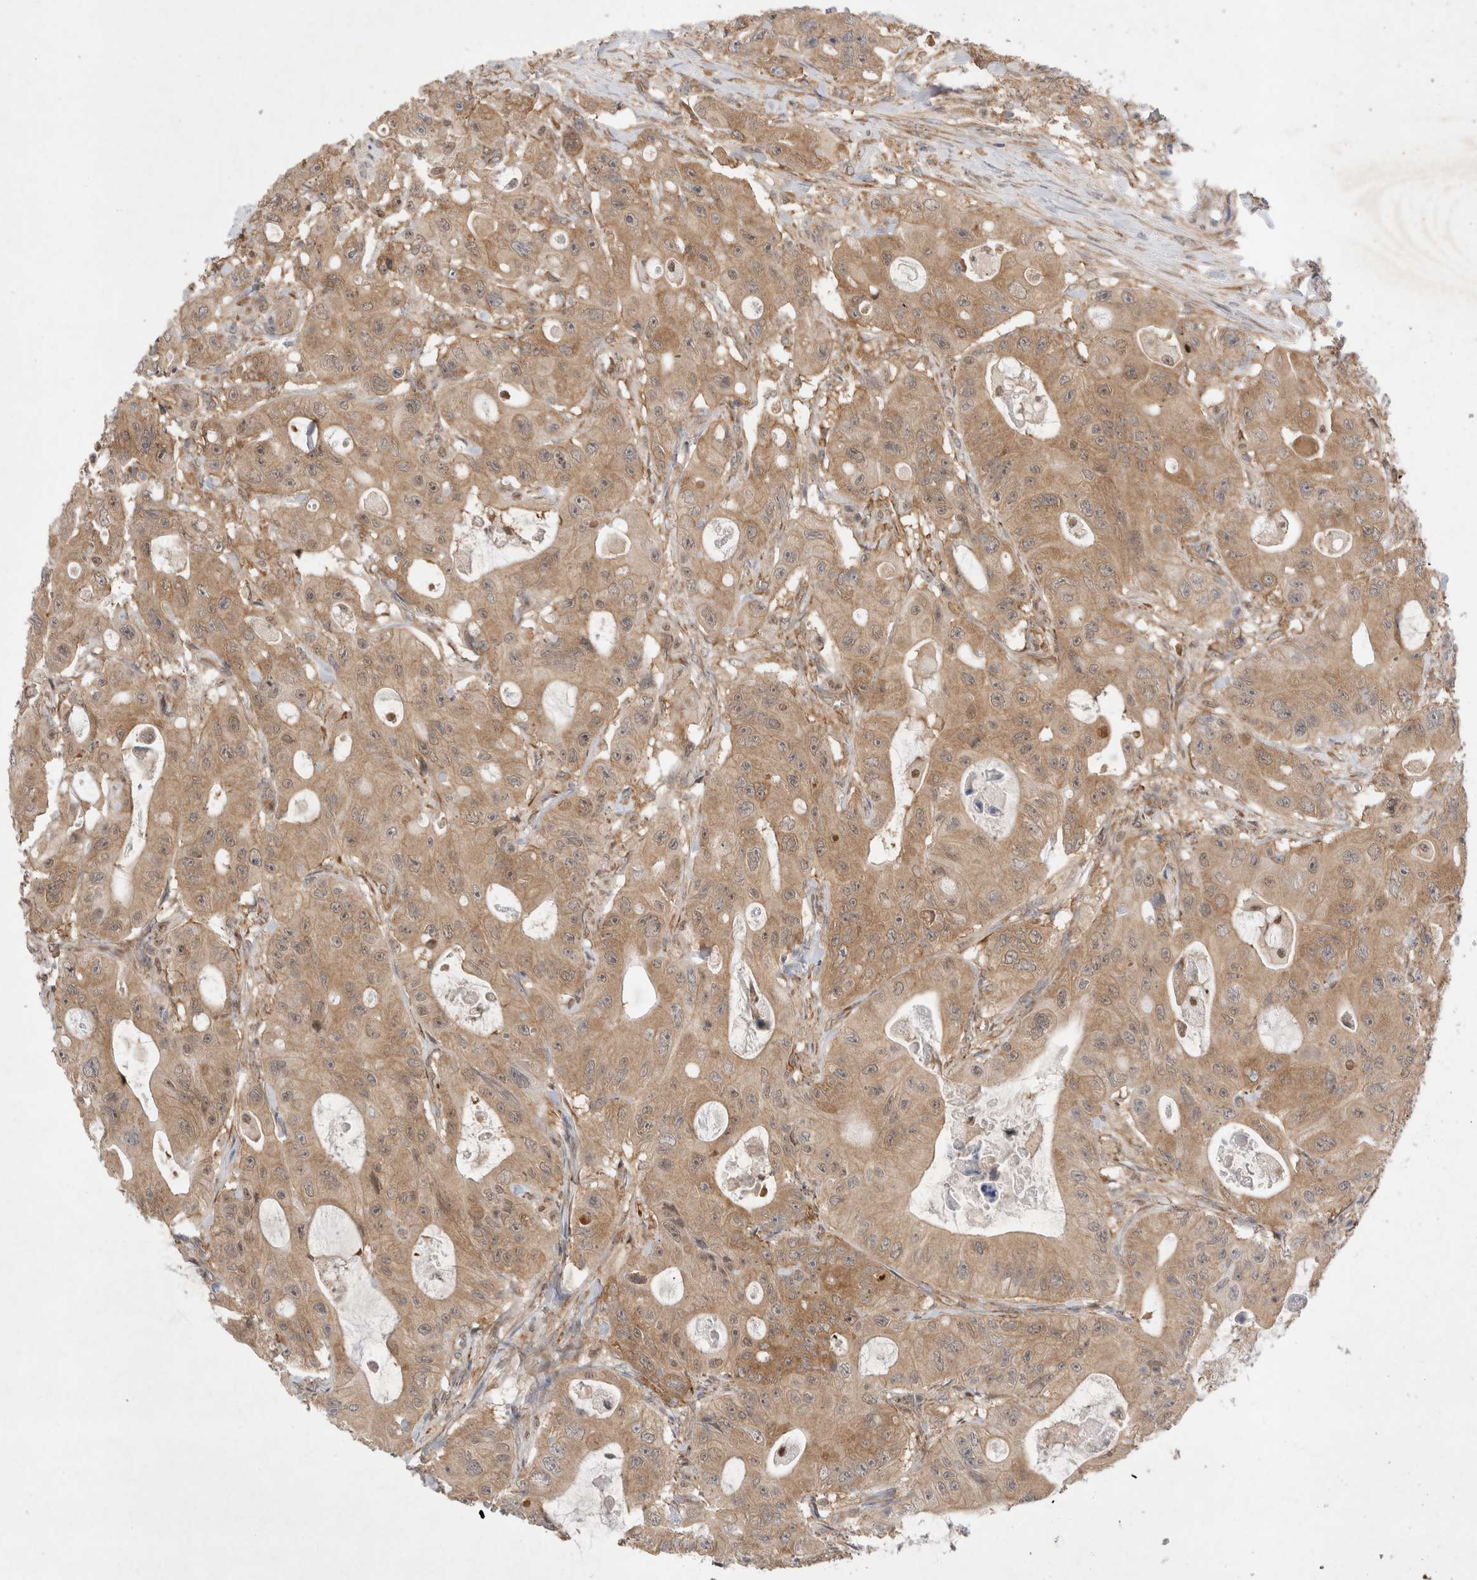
{"staining": {"intensity": "moderate", "quantity": ">75%", "location": "cytoplasmic/membranous"}, "tissue": "colorectal cancer", "cell_type": "Tumor cells", "image_type": "cancer", "snomed": [{"axis": "morphology", "description": "Adenocarcinoma, NOS"}, {"axis": "topography", "description": "Colon"}], "caption": "Immunohistochemical staining of human colorectal cancer exhibits moderate cytoplasmic/membranous protein expression in approximately >75% of tumor cells.", "gene": "EIF3E", "patient": {"sex": "female", "age": 46}}